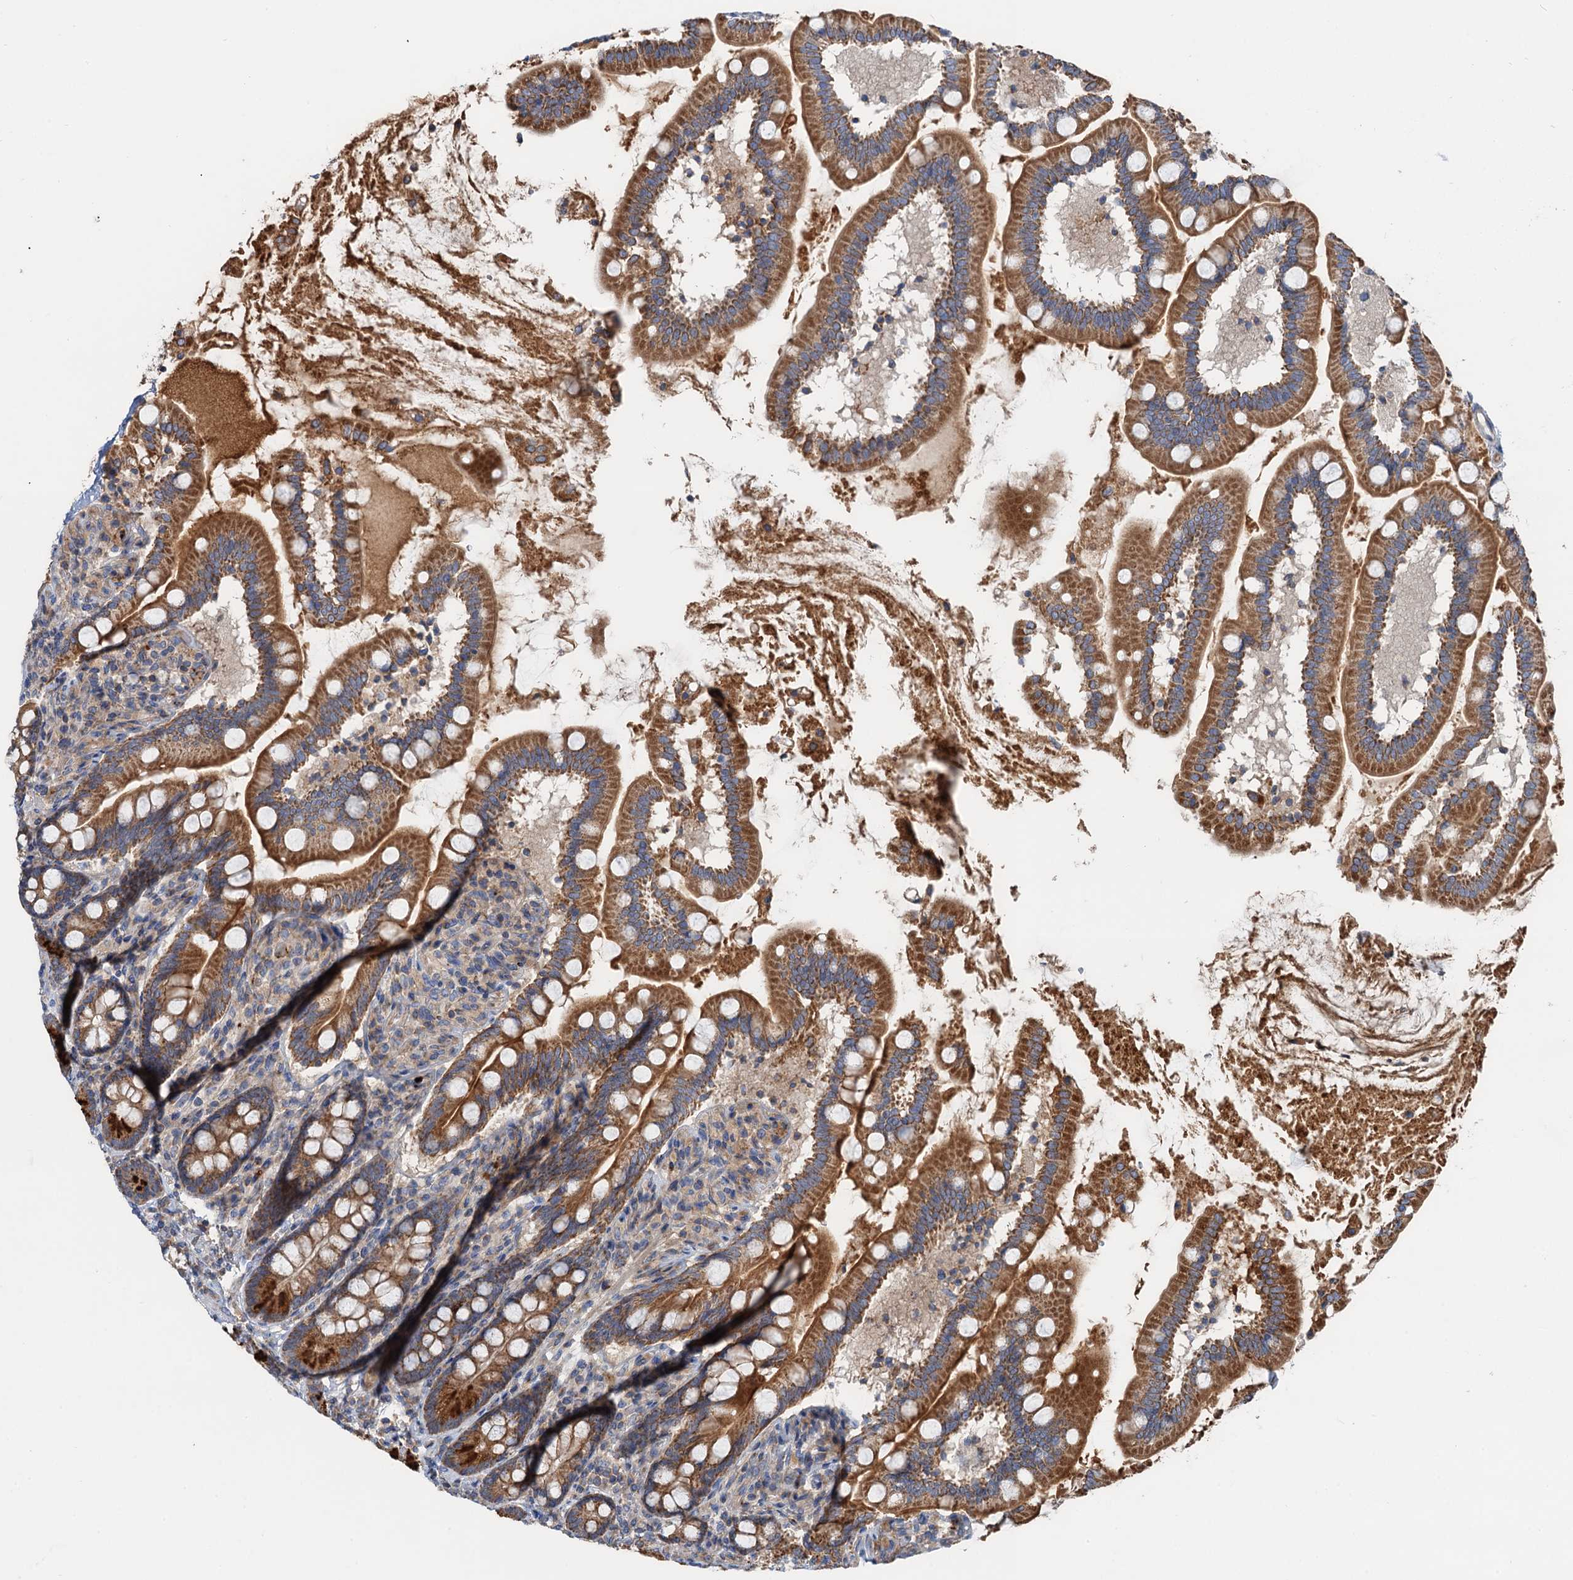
{"staining": {"intensity": "strong", "quantity": ">75%", "location": "cytoplasmic/membranous"}, "tissue": "small intestine", "cell_type": "Glandular cells", "image_type": "normal", "snomed": [{"axis": "morphology", "description": "Normal tissue, NOS"}, {"axis": "topography", "description": "Small intestine"}], "caption": "IHC micrograph of unremarkable small intestine stained for a protein (brown), which reveals high levels of strong cytoplasmic/membranous positivity in approximately >75% of glandular cells.", "gene": "ANKRD26", "patient": {"sex": "female", "age": 64}}